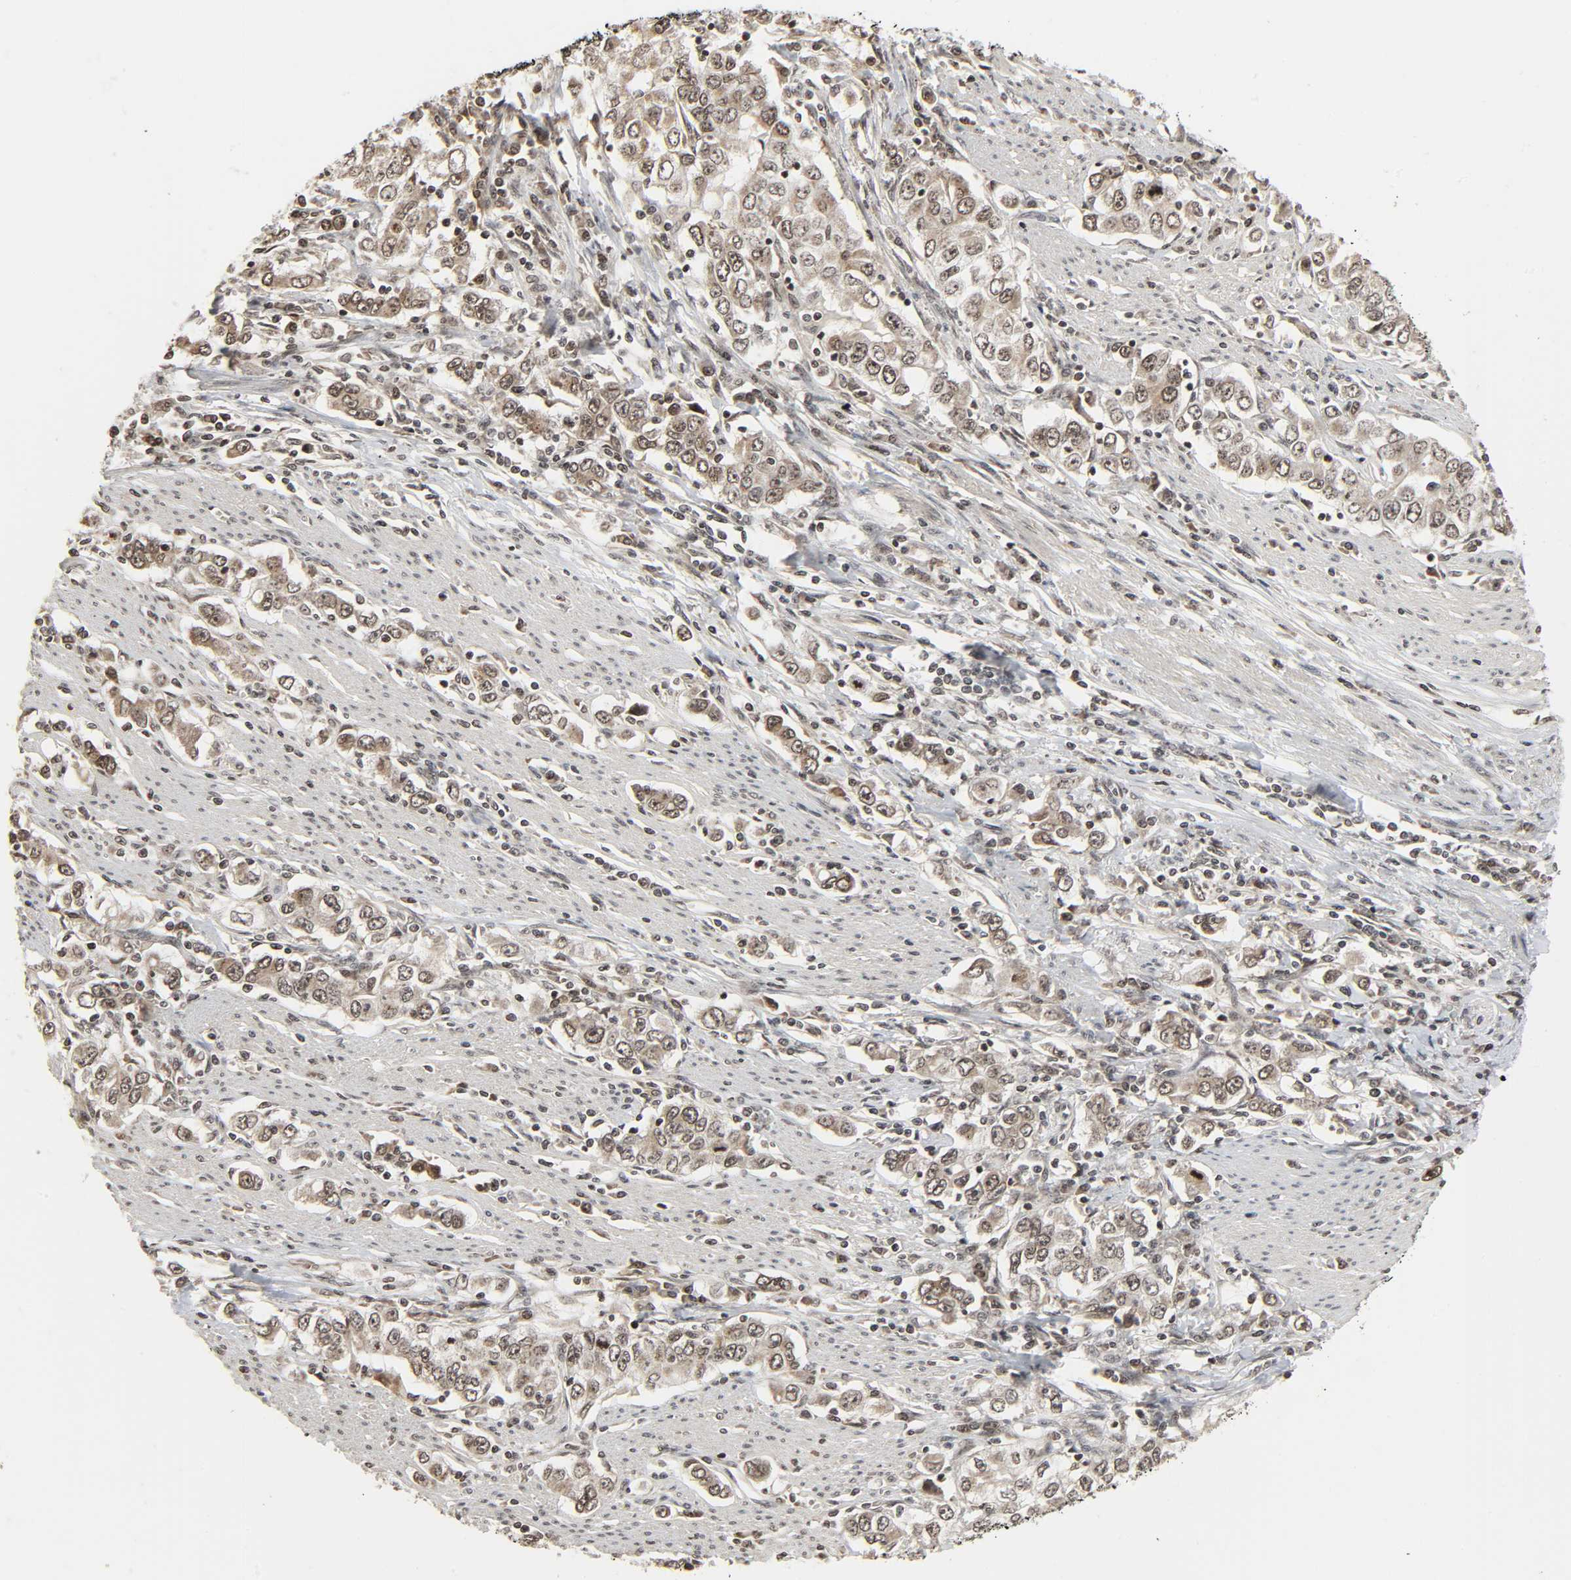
{"staining": {"intensity": "weak", "quantity": "25%-75%", "location": "cytoplasmic/membranous,nuclear"}, "tissue": "stomach cancer", "cell_type": "Tumor cells", "image_type": "cancer", "snomed": [{"axis": "morphology", "description": "Adenocarcinoma, NOS"}, {"axis": "topography", "description": "Stomach, lower"}], "caption": "Brown immunohistochemical staining in human adenocarcinoma (stomach) displays weak cytoplasmic/membranous and nuclear expression in about 25%-75% of tumor cells.", "gene": "XRCC1", "patient": {"sex": "female", "age": 72}}